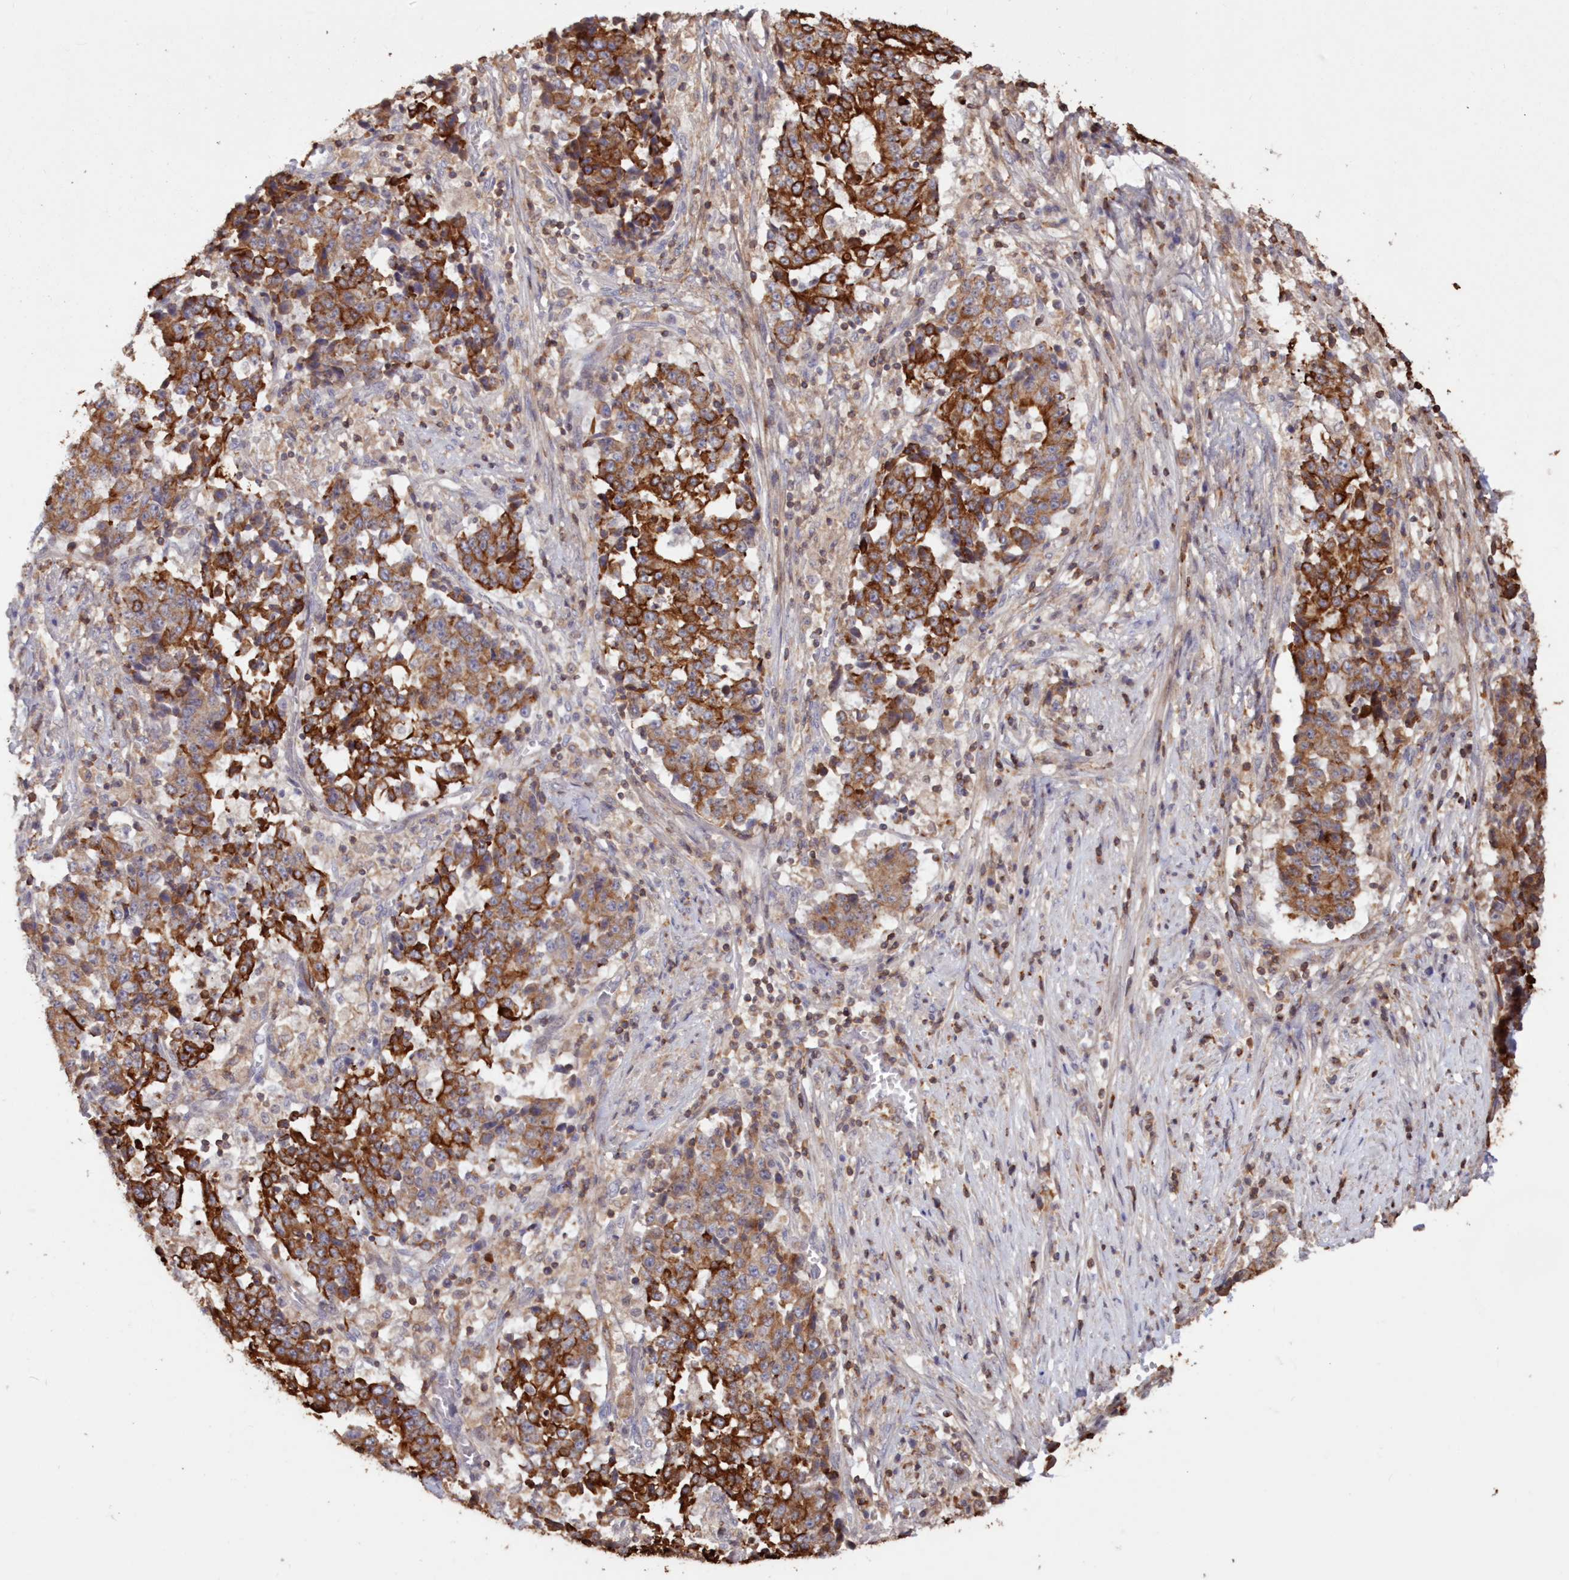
{"staining": {"intensity": "strong", "quantity": ">75%", "location": "cytoplasmic/membranous"}, "tissue": "stomach cancer", "cell_type": "Tumor cells", "image_type": "cancer", "snomed": [{"axis": "morphology", "description": "Adenocarcinoma, NOS"}, {"axis": "topography", "description": "Stomach"}], "caption": "This is an image of immunohistochemistry staining of stomach adenocarcinoma, which shows strong positivity in the cytoplasmic/membranous of tumor cells.", "gene": "SNED1", "patient": {"sex": "male", "age": 59}}